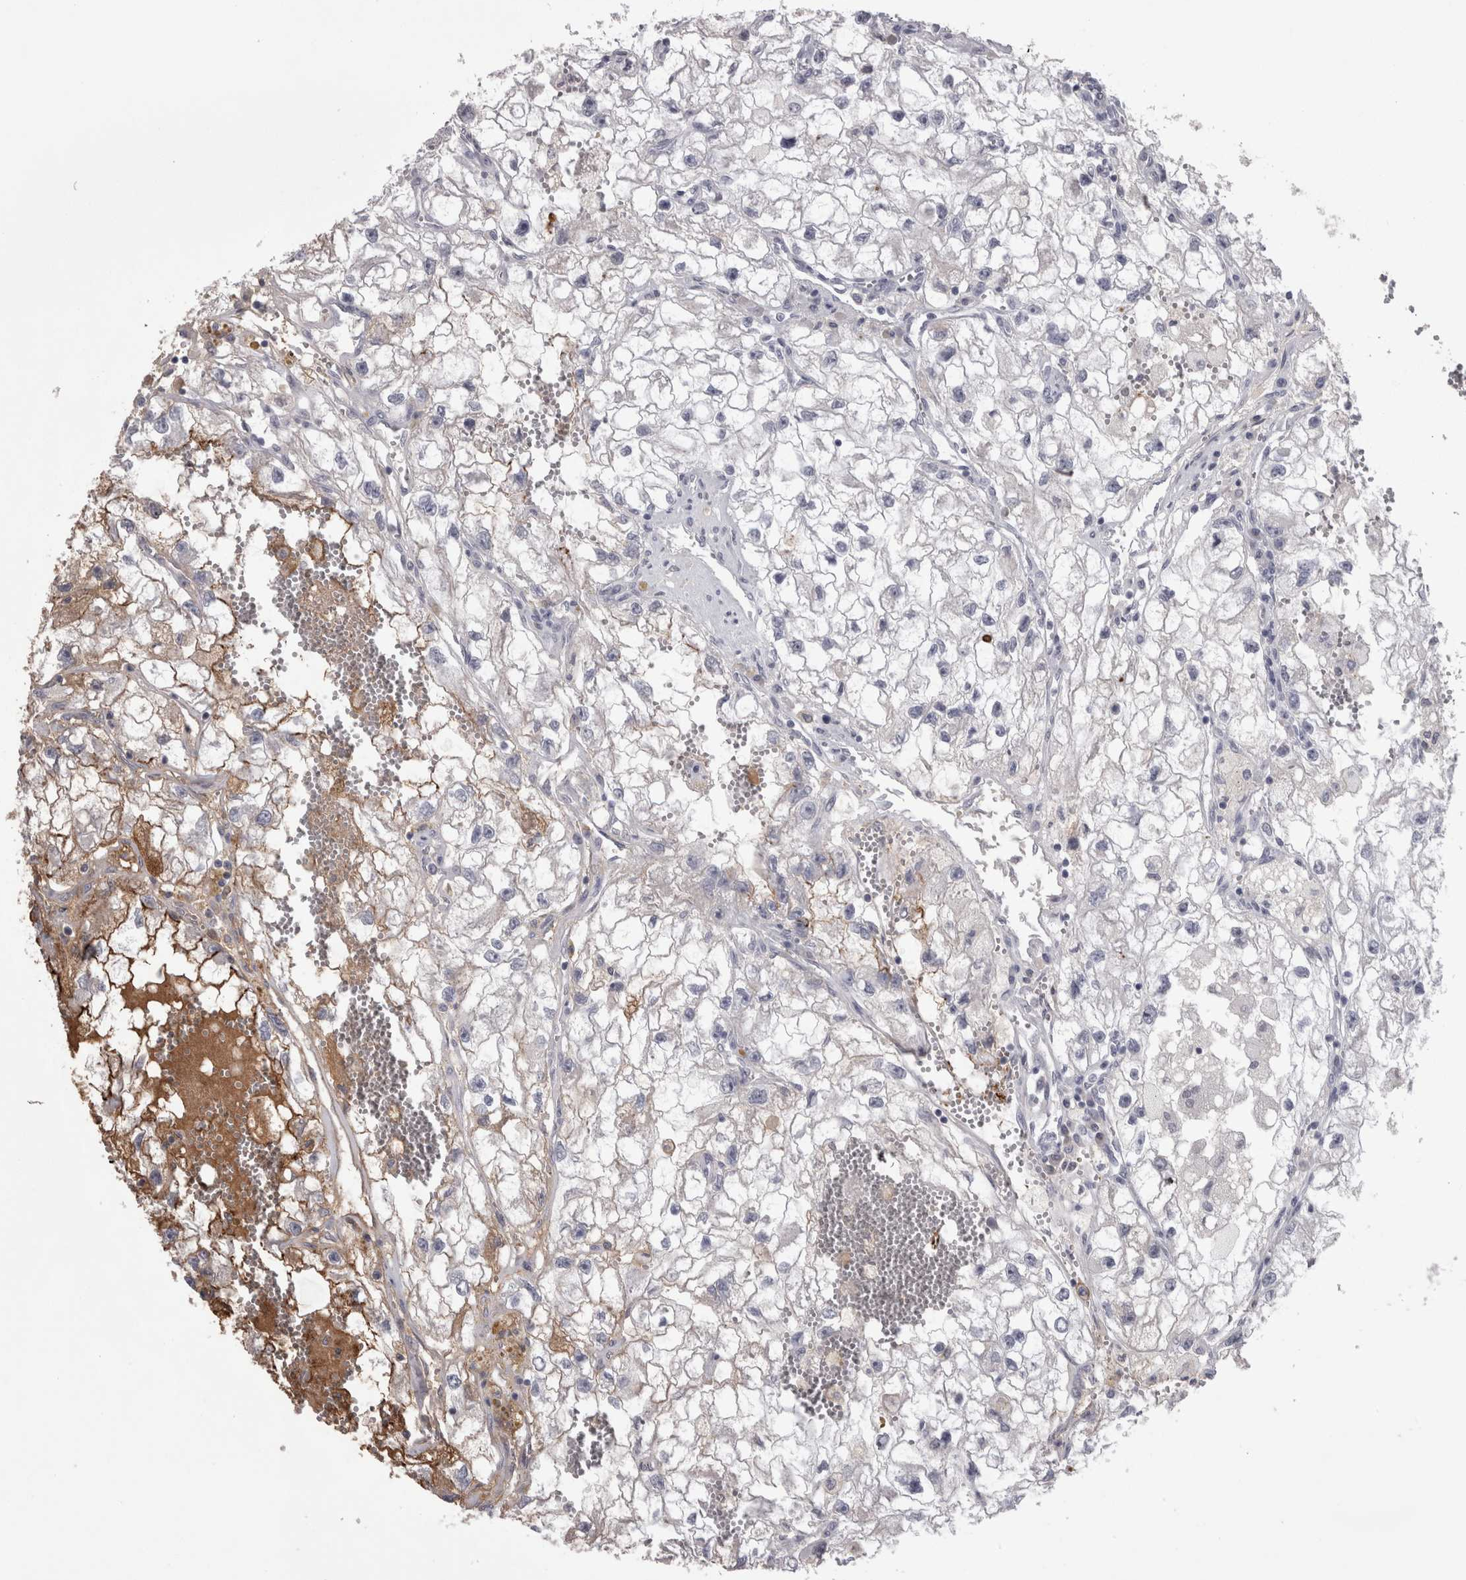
{"staining": {"intensity": "negative", "quantity": "none", "location": "none"}, "tissue": "renal cancer", "cell_type": "Tumor cells", "image_type": "cancer", "snomed": [{"axis": "morphology", "description": "Adenocarcinoma, NOS"}, {"axis": "topography", "description": "Kidney"}], "caption": "High power microscopy image of an IHC photomicrograph of renal cancer (adenocarcinoma), revealing no significant expression in tumor cells.", "gene": "SAA4", "patient": {"sex": "female", "age": 70}}